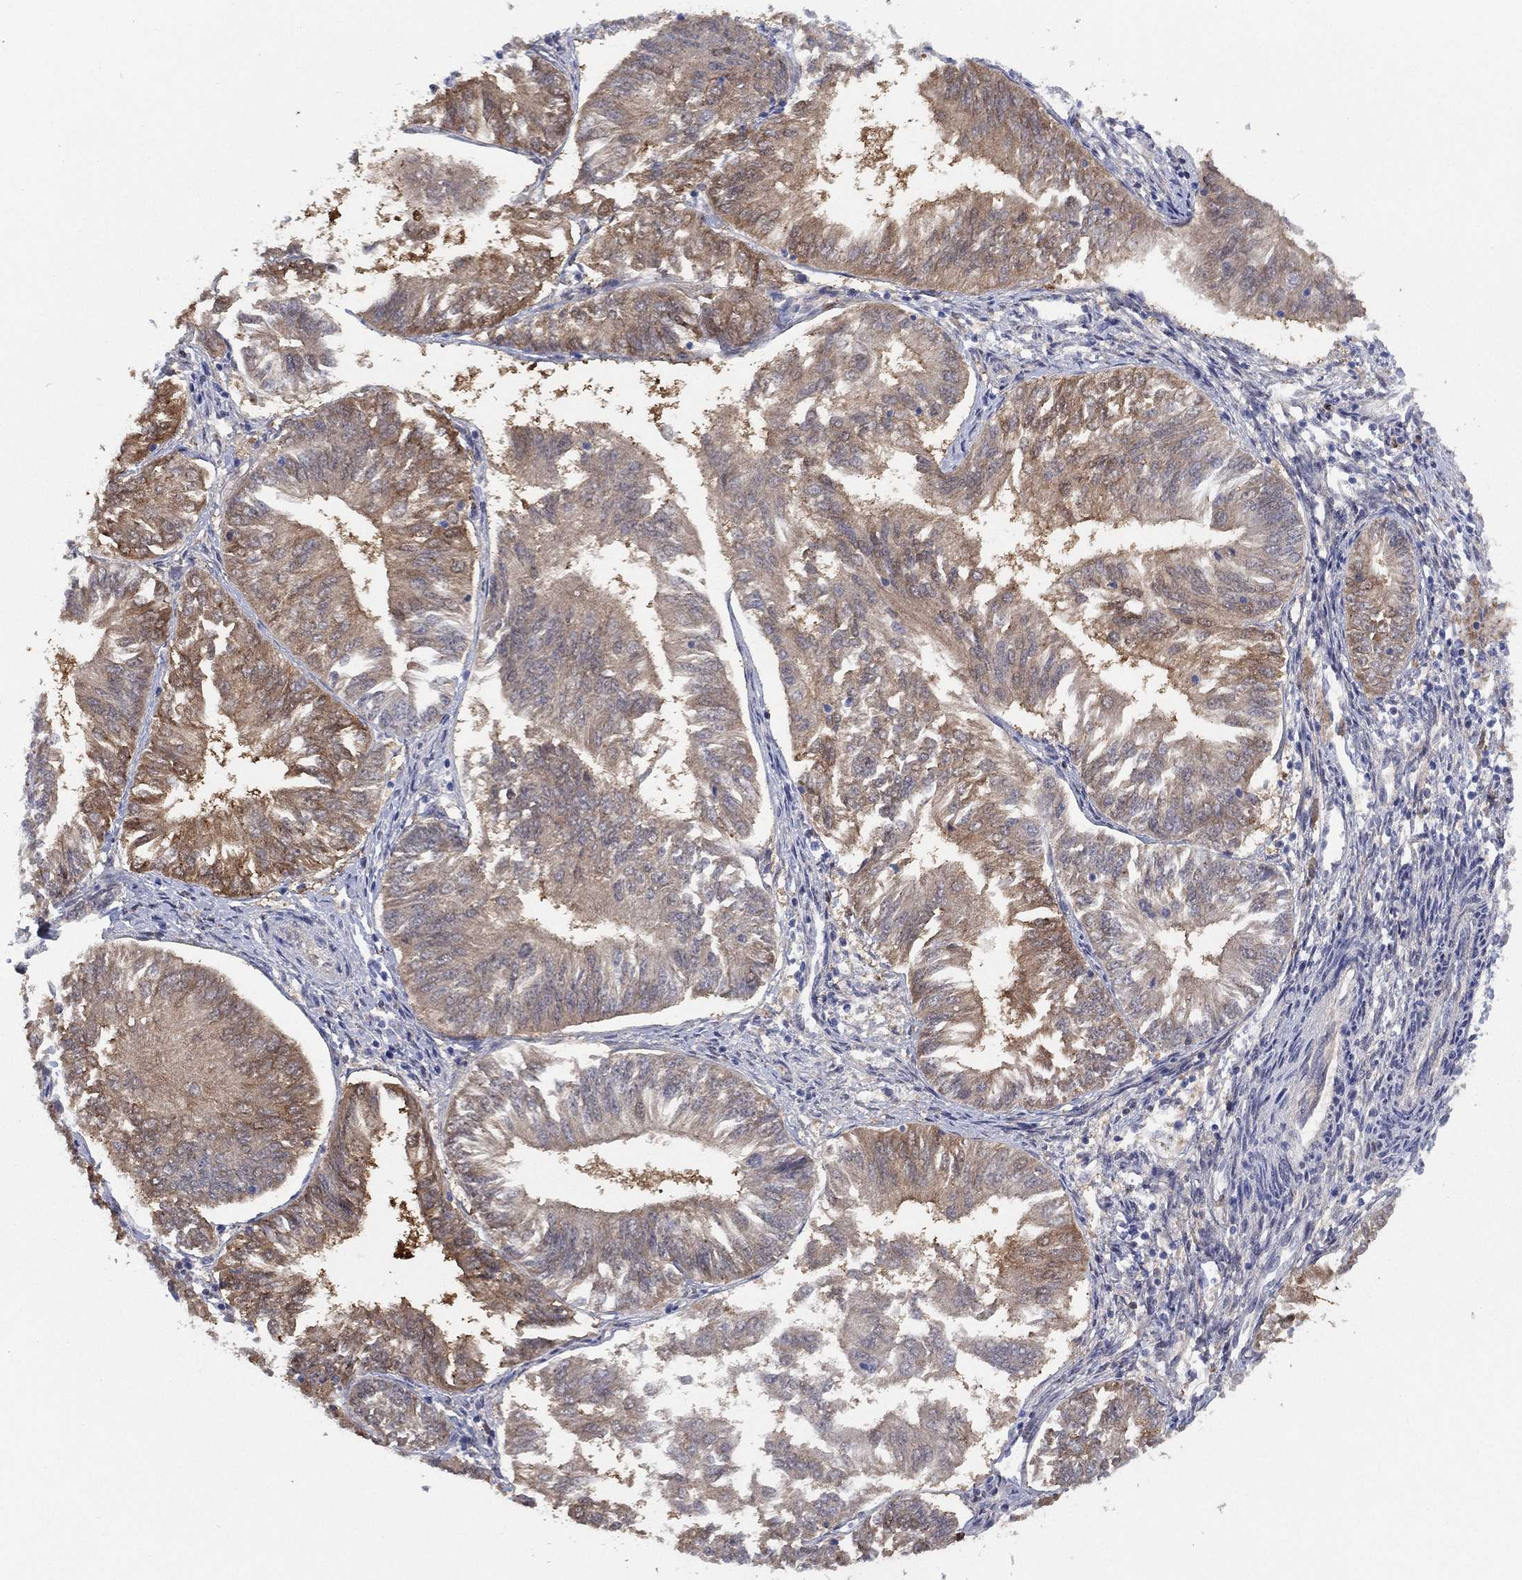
{"staining": {"intensity": "moderate", "quantity": "<25%", "location": "cytoplasmic/membranous"}, "tissue": "endometrial cancer", "cell_type": "Tumor cells", "image_type": "cancer", "snomed": [{"axis": "morphology", "description": "Adenocarcinoma, NOS"}, {"axis": "topography", "description": "Endometrium"}], "caption": "Endometrial cancer (adenocarcinoma) stained with a protein marker shows moderate staining in tumor cells.", "gene": "DDAH1", "patient": {"sex": "female", "age": 58}}